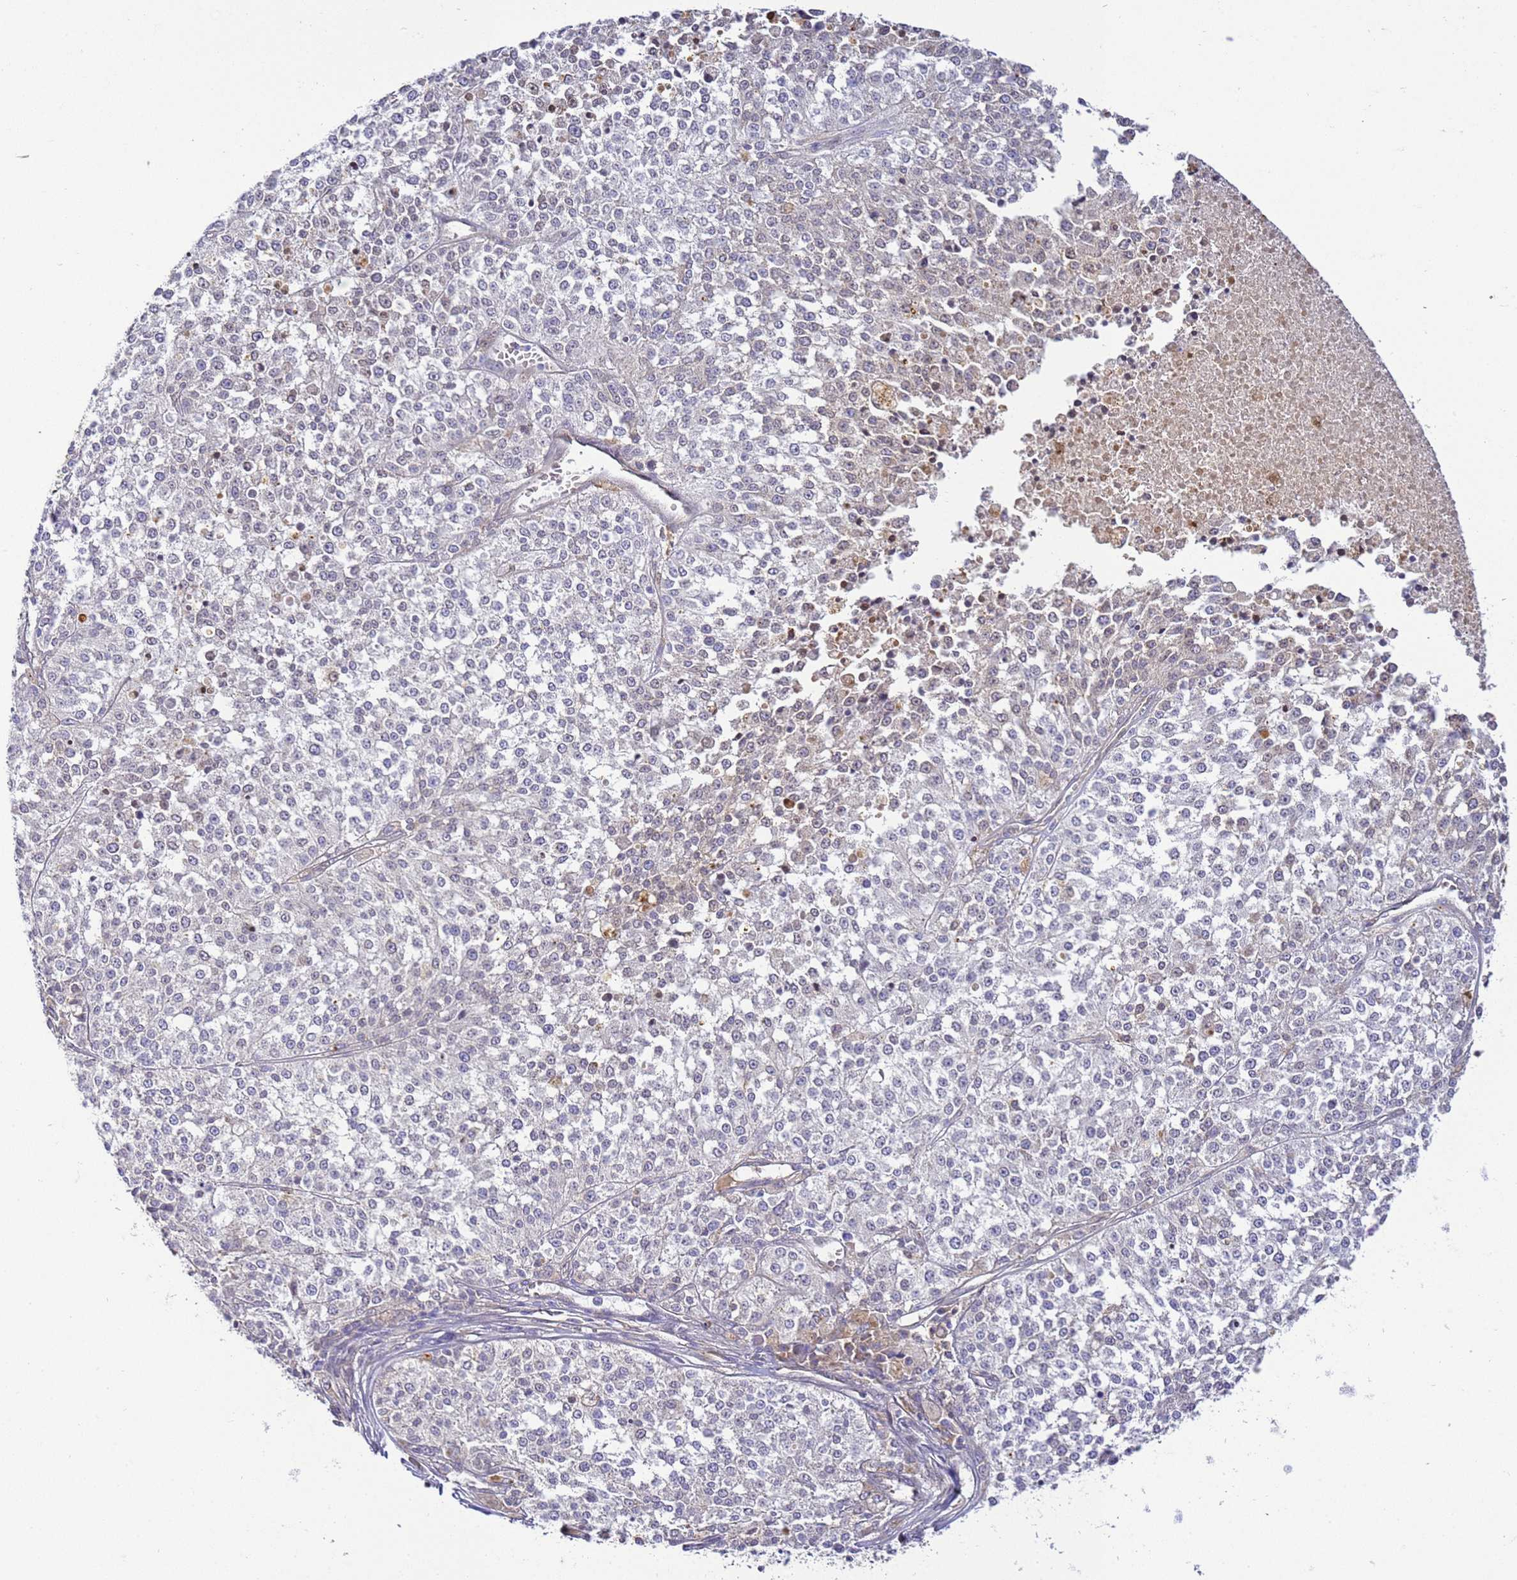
{"staining": {"intensity": "negative", "quantity": "none", "location": "none"}, "tissue": "melanoma", "cell_type": "Tumor cells", "image_type": "cancer", "snomed": [{"axis": "morphology", "description": "Malignant melanoma, NOS"}, {"axis": "topography", "description": "Skin"}], "caption": "Tumor cells are negative for protein expression in human malignant melanoma.", "gene": "TBCD", "patient": {"sex": "female", "age": 64}}